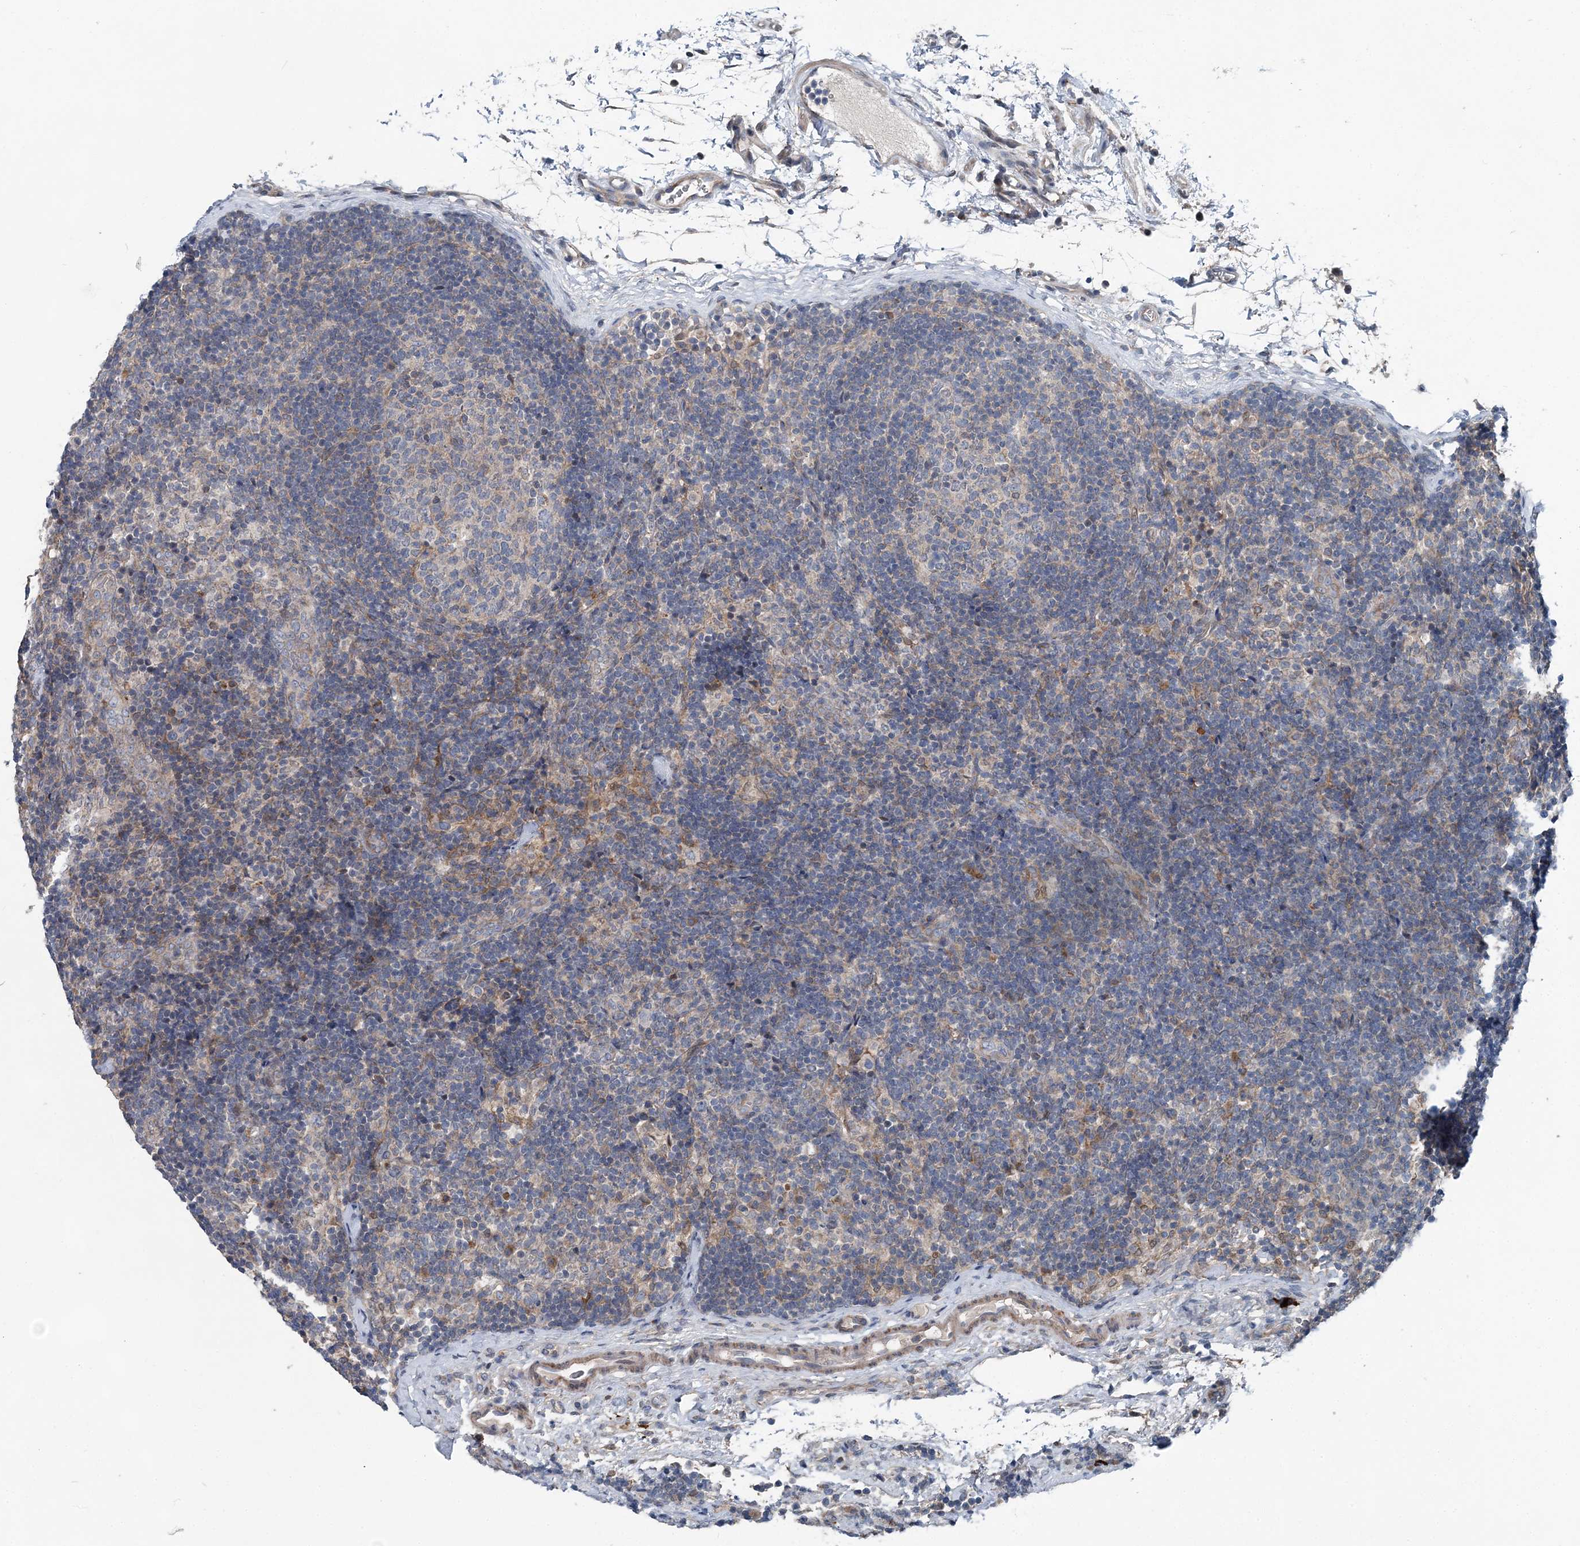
{"staining": {"intensity": "moderate", "quantity": "<25%", "location": "cytoplasmic/membranous"}, "tissue": "lymph node", "cell_type": "Germinal center cells", "image_type": "normal", "snomed": [{"axis": "morphology", "description": "Normal tissue, NOS"}, {"axis": "topography", "description": "Lymph node"}], "caption": "This is a histology image of IHC staining of normal lymph node, which shows moderate positivity in the cytoplasmic/membranous of germinal center cells.", "gene": "SPOPL", "patient": {"sex": "female", "age": 22}}